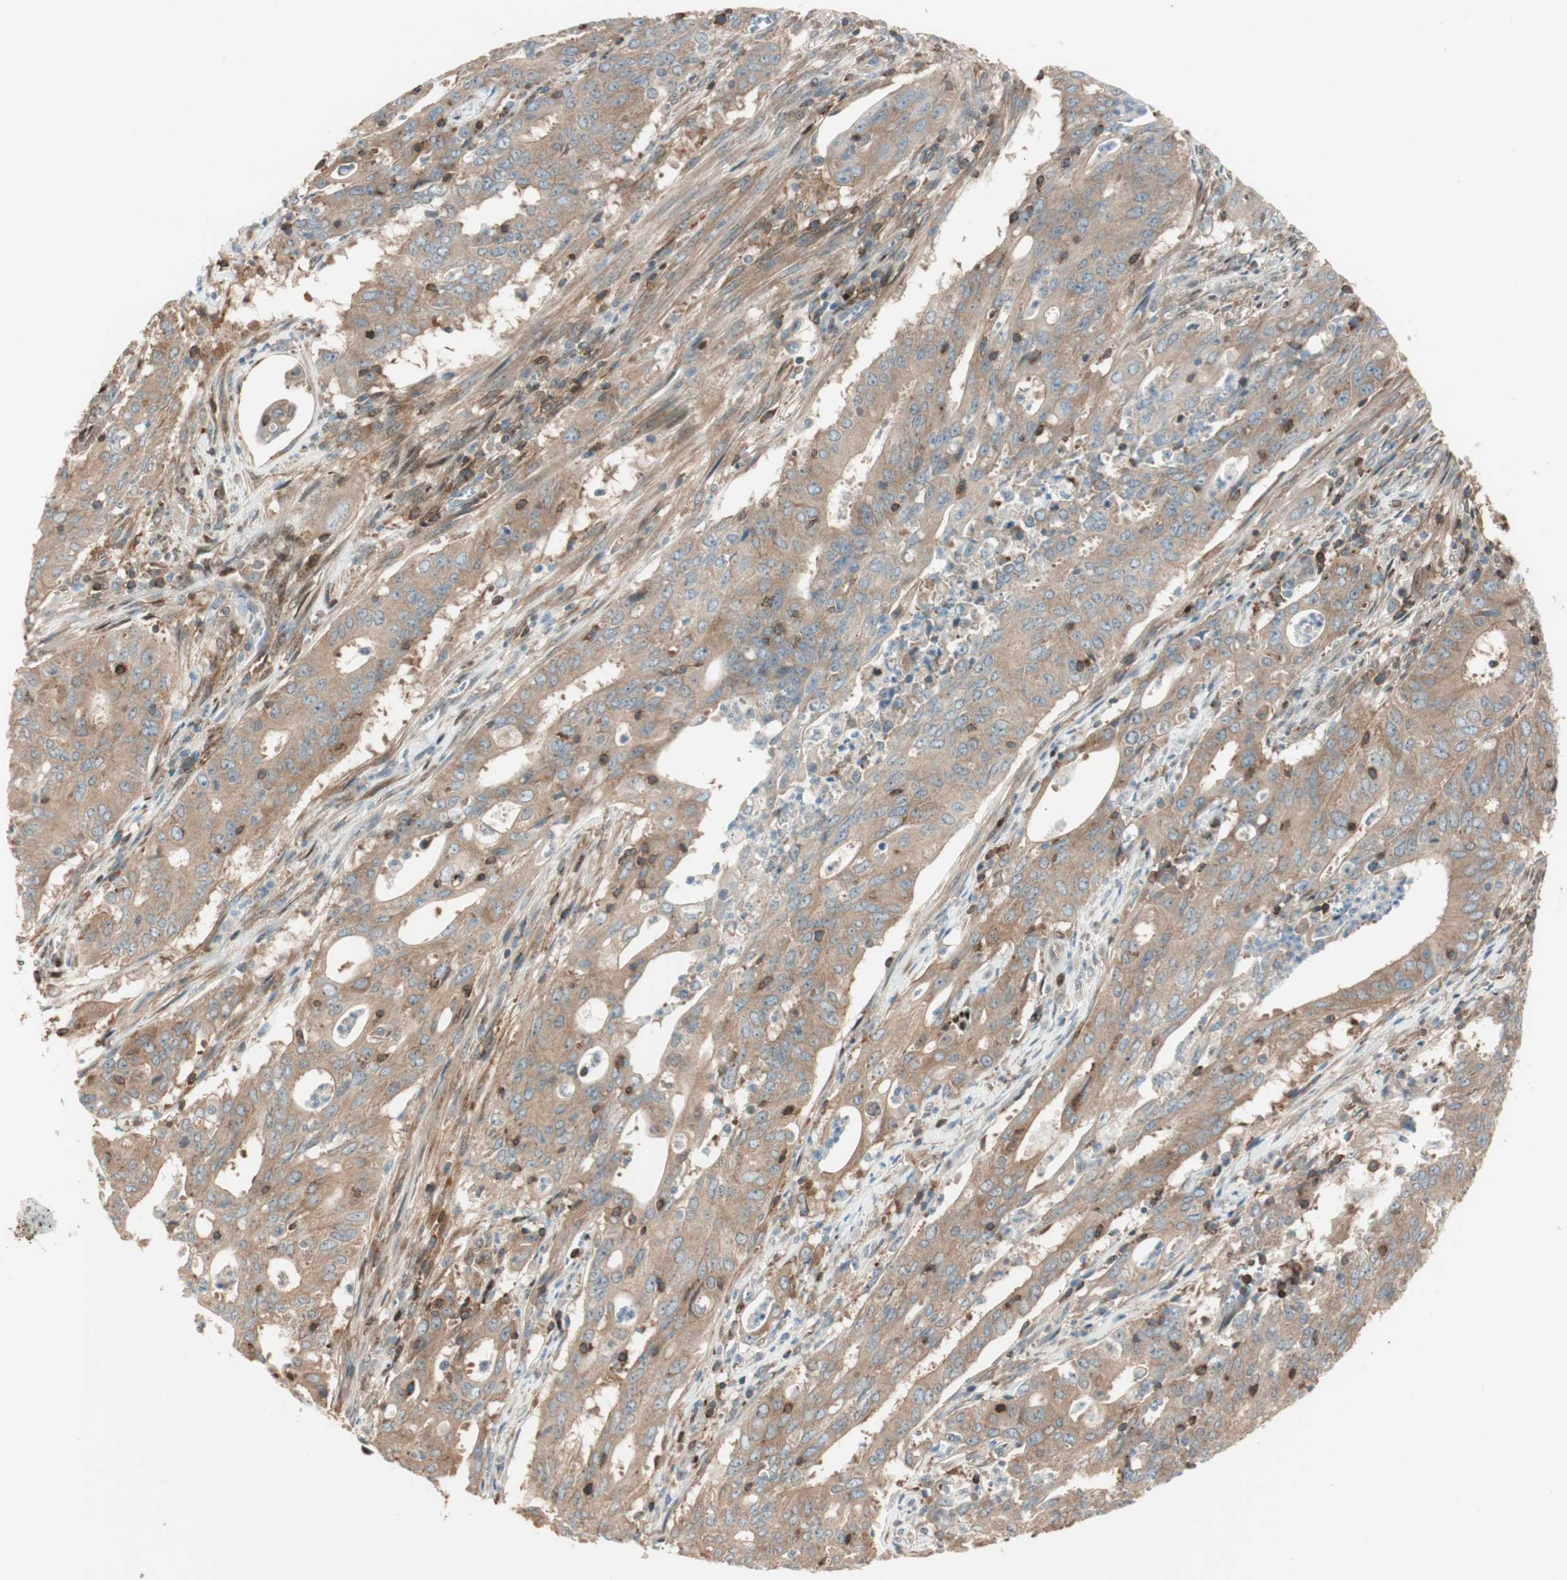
{"staining": {"intensity": "moderate", "quantity": ">75%", "location": "cytoplasmic/membranous"}, "tissue": "cervical cancer", "cell_type": "Tumor cells", "image_type": "cancer", "snomed": [{"axis": "morphology", "description": "Adenocarcinoma, NOS"}, {"axis": "topography", "description": "Cervix"}], "caption": "Moderate cytoplasmic/membranous protein positivity is seen in approximately >75% of tumor cells in cervical cancer (adenocarcinoma). (DAB (3,3'-diaminobenzidine) = brown stain, brightfield microscopy at high magnification).", "gene": "BIN1", "patient": {"sex": "female", "age": 44}}